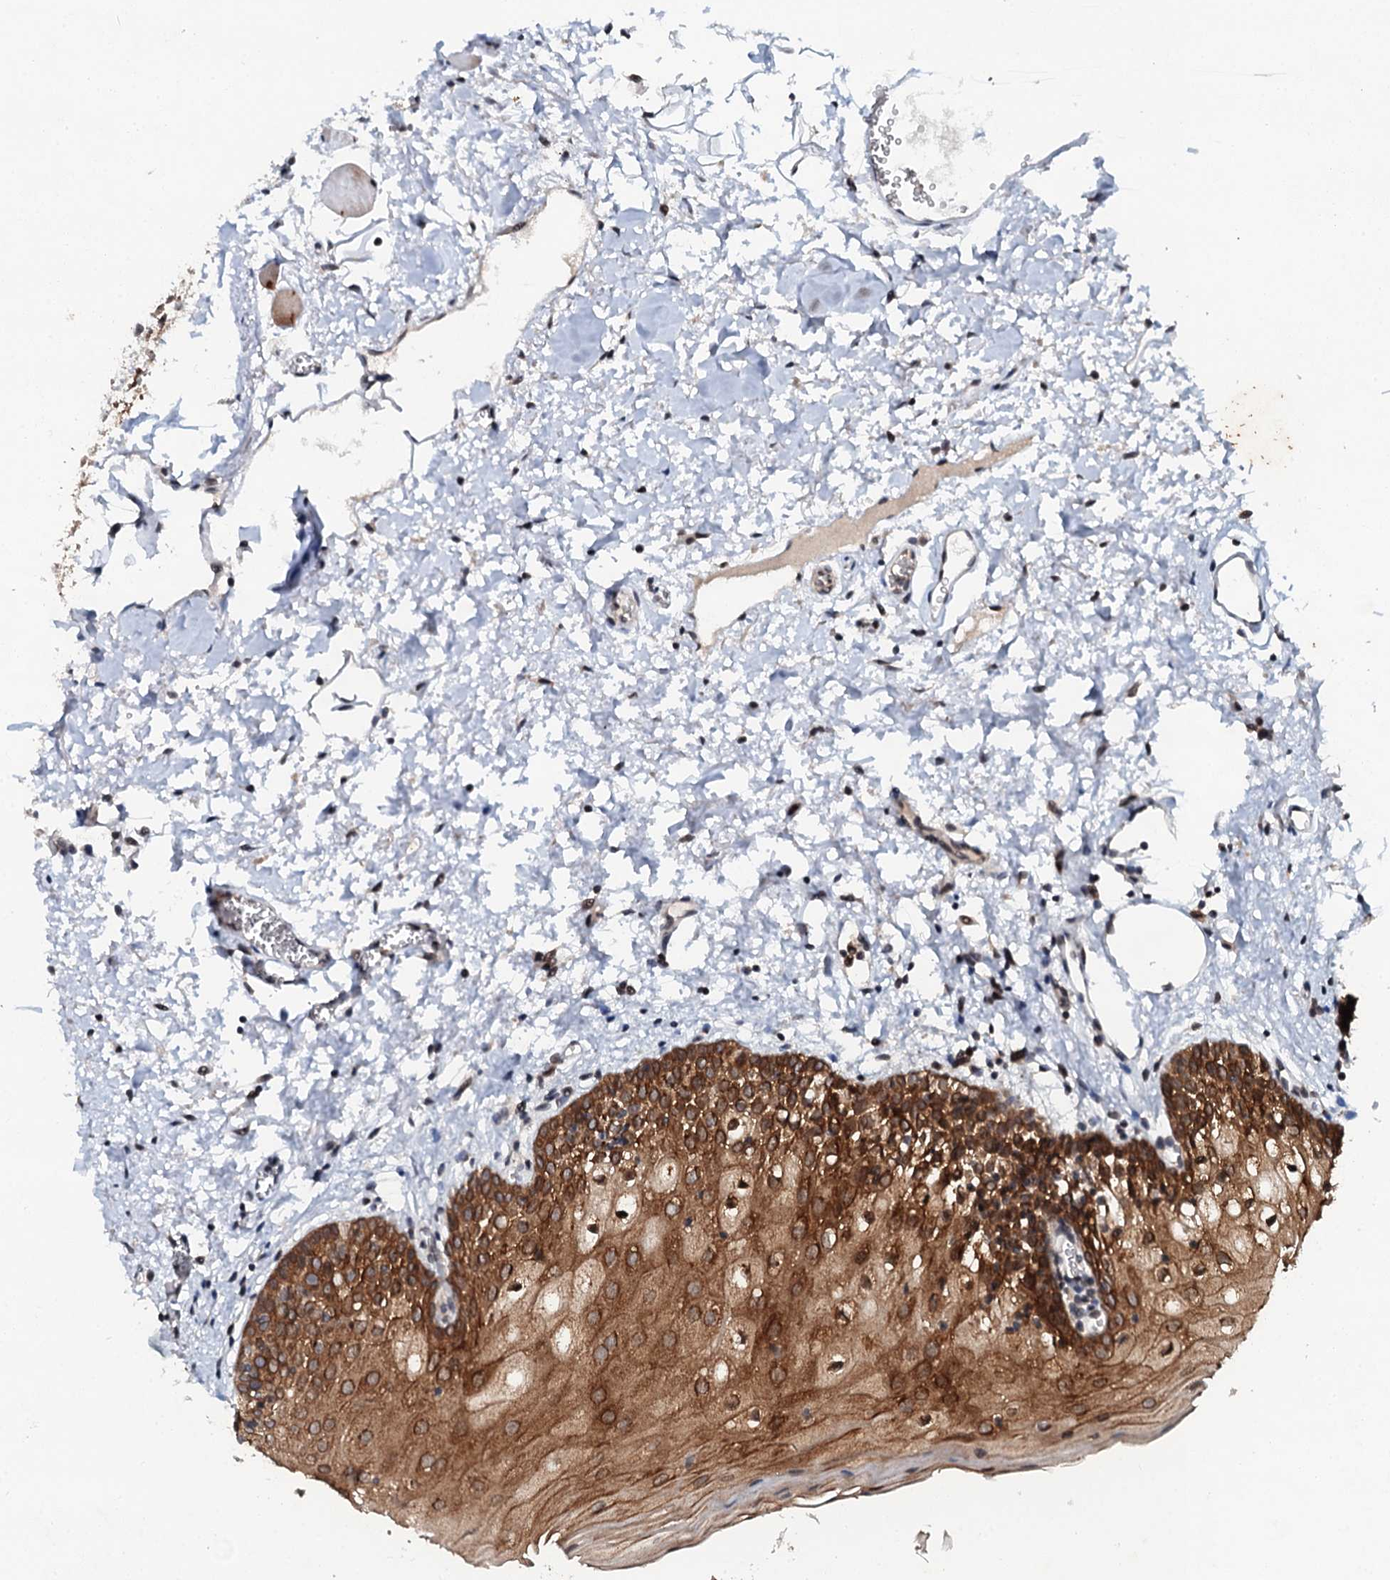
{"staining": {"intensity": "strong", "quantity": ">75%", "location": "cytoplasmic/membranous"}, "tissue": "oral mucosa", "cell_type": "Squamous epithelial cells", "image_type": "normal", "snomed": [{"axis": "morphology", "description": "Normal tissue, NOS"}, {"axis": "topography", "description": "Oral tissue"}, {"axis": "topography", "description": "Tounge, NOS"}], "caption": "IHC (DAB) staining of benign oral mucosa demonstrates strong cytoplasmic/membranous protein staining in about >75% of squamous epithelial cells.", "gene": "SNTA1", "patient": {"sex": "female", "age": 73}}